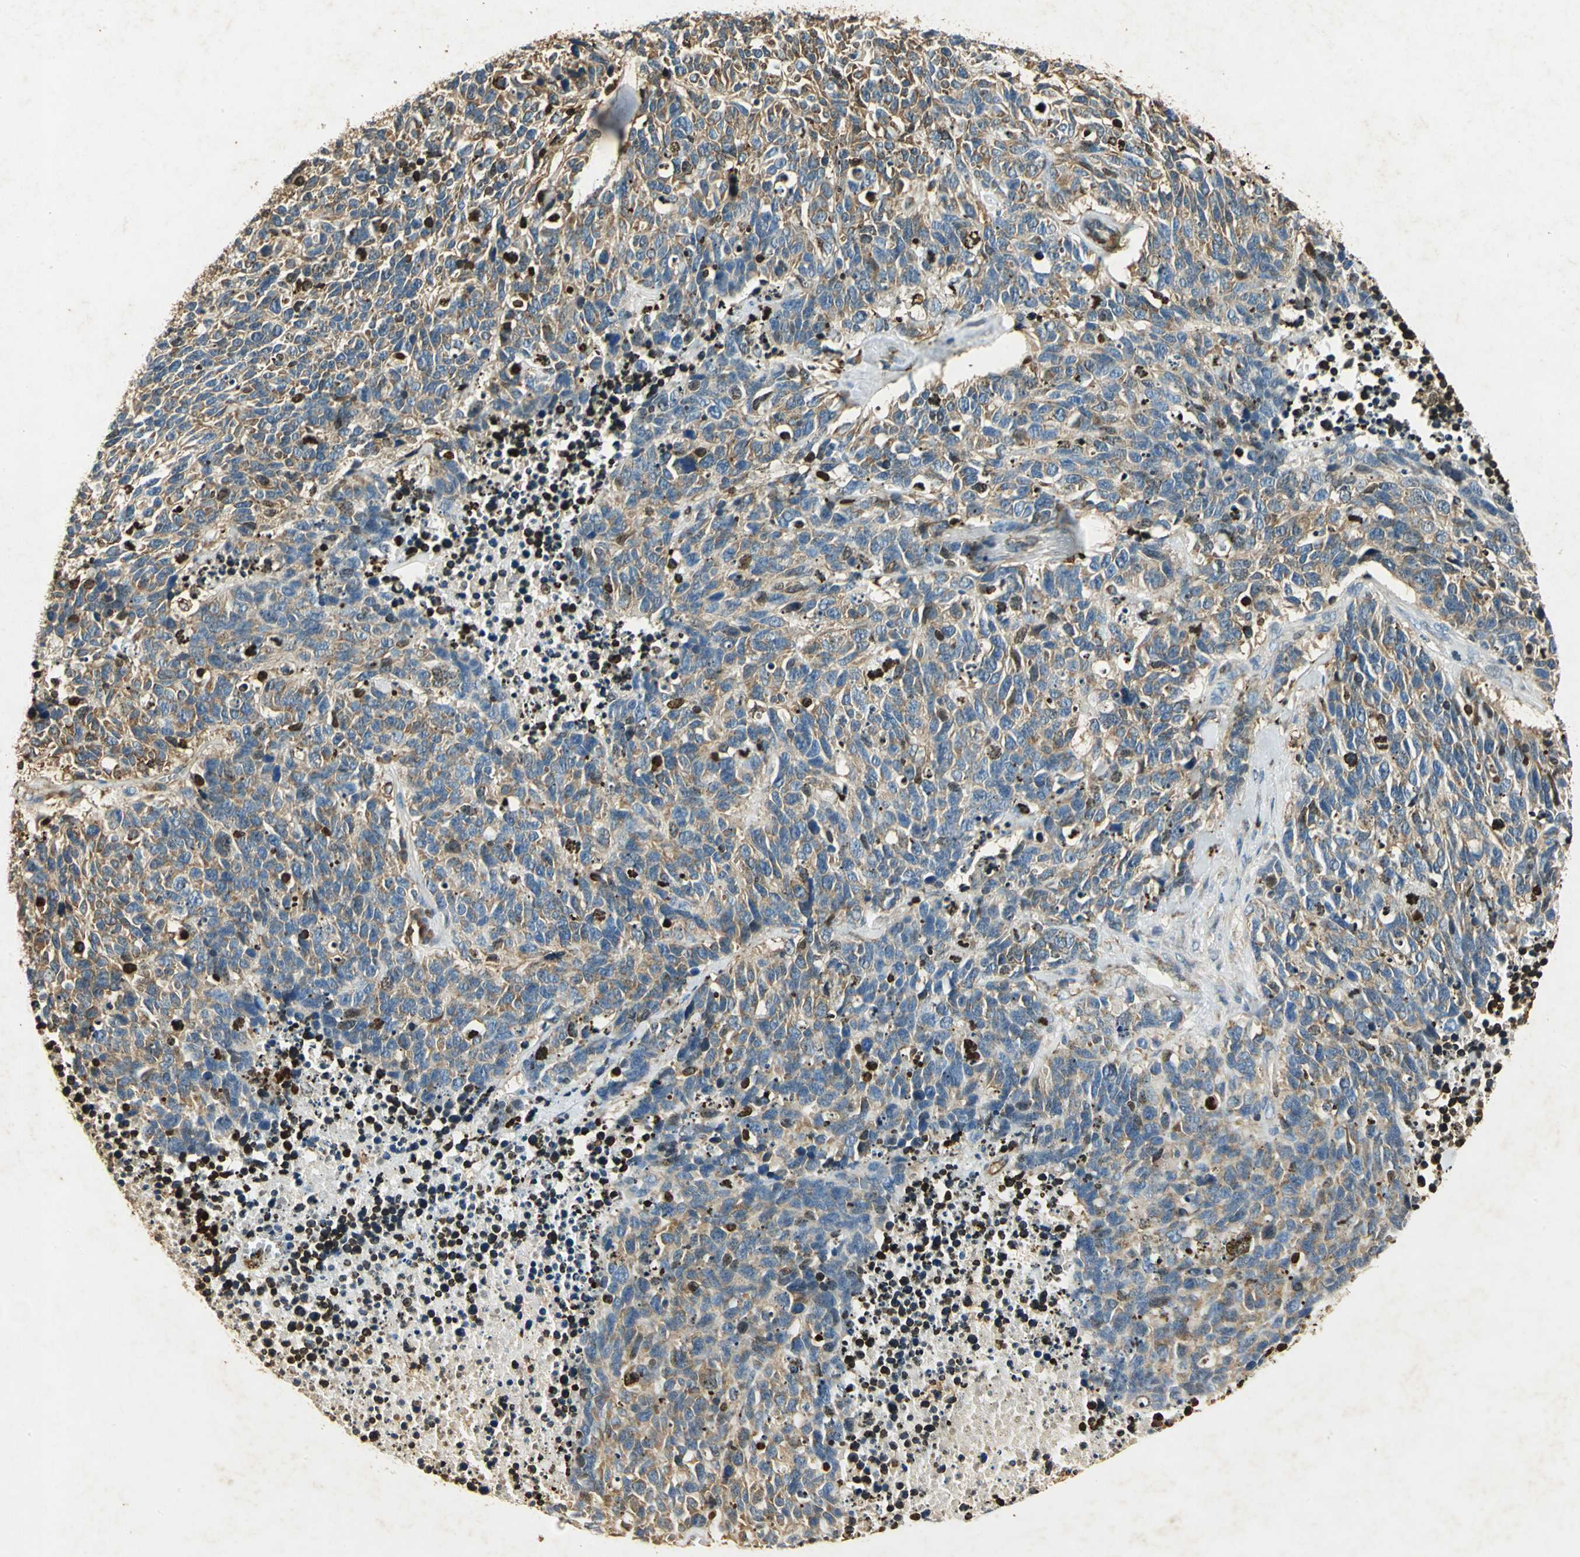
{"staining": {"intensity": "moderate", "quantity": "25%-75%", "location": "cytoplasmic/membranous"}, "tissue": "lung cancer", "cell_type": "Tumor cells", "image_type": "cancer", "snomed": [{"axis": "morphology", "description": "Neoplasm, malignant, NOS"}, {"axis": "topography", "description": "Lung"}], "caption": "Neoplasm (malignant) (lung) stained with a brown dye shows moderate cytoplasmic/membranous positive expression in approximately 25%-75% of tumor cells.", "gene": "ANXA4", "patient": {"sex": "female", "age": 58}}